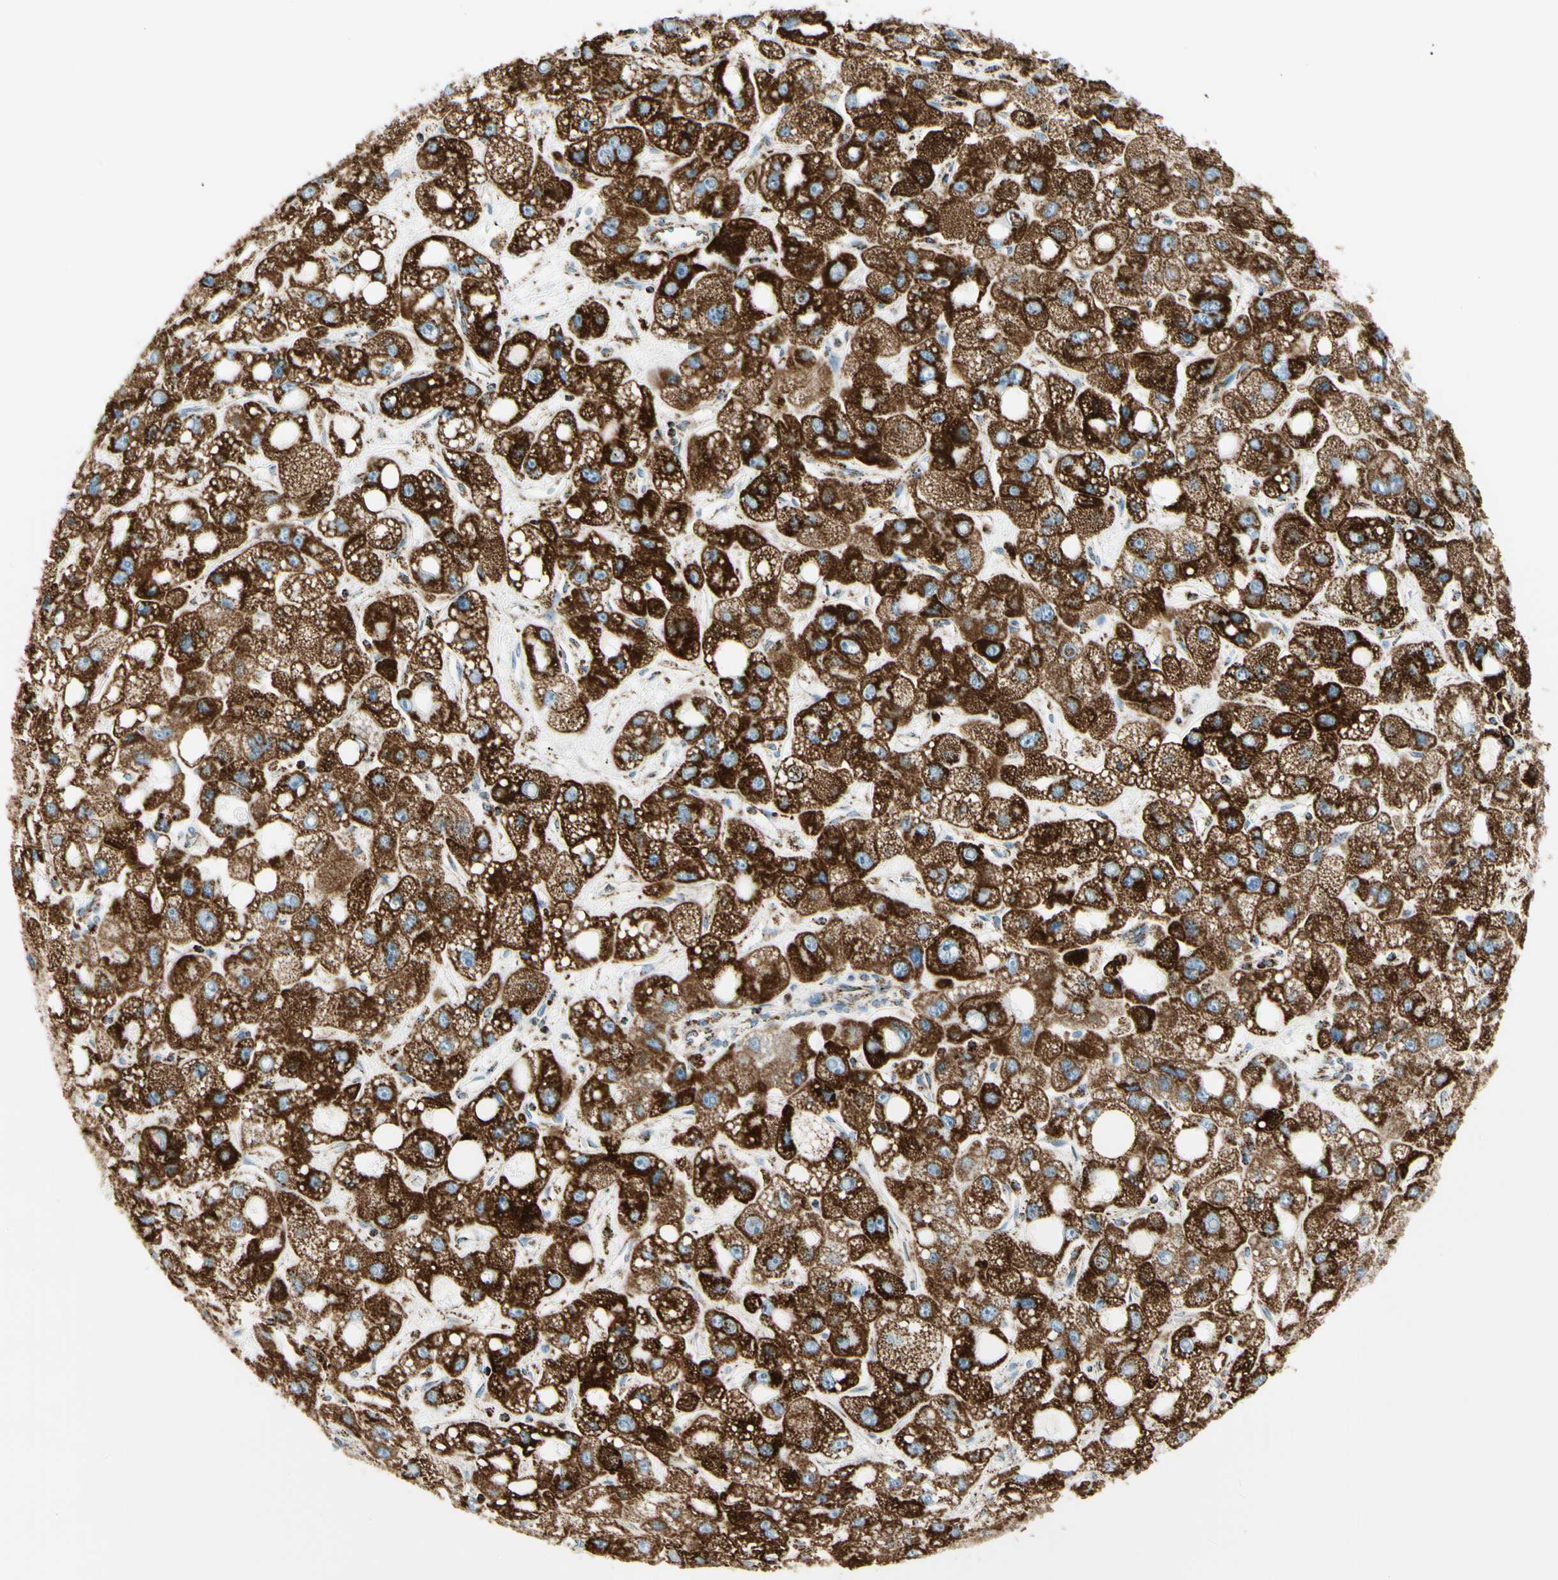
{"staining": {"intensity": "strong", "quantity": ">75%", "location": "cytoplasmic/membranous"}, "tissue": "liver cancer", "cell_type": "Tumor cells", "image_type": "cancer", "snomed": [{"axis": "morphology", "description": "Carcinoma, Hepatocellular, NOS"}, {"axis": "topography", "description": "Liver"}], "caption": "Liver cancer tissue reveals strong cytoplasmic/membranous expression in about >75% of tumor cells, visualized by immunohistochemistry.", "gene": "ME2", "patient": {"sex": "male", "age": 55}}